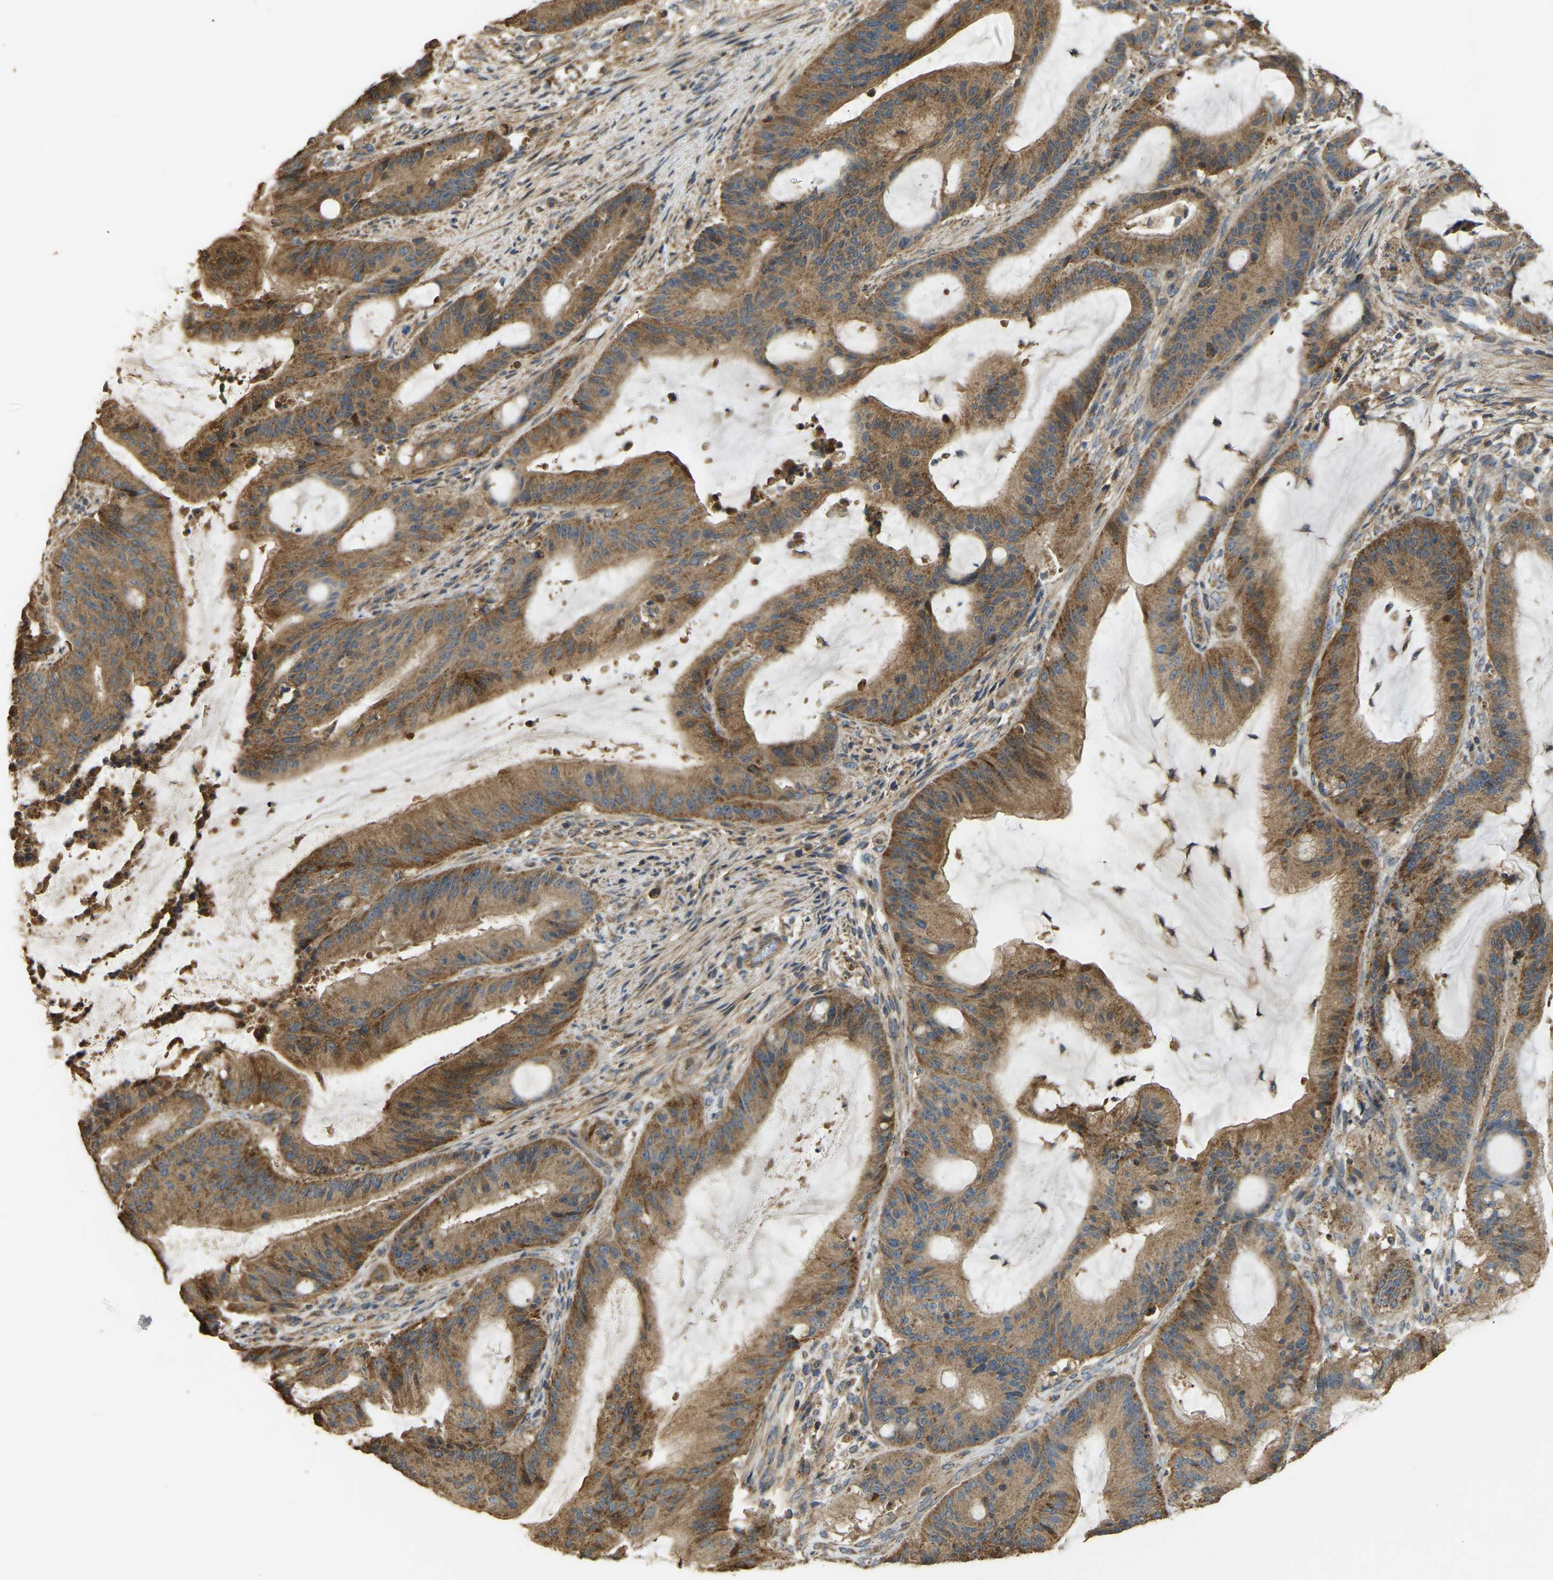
{"staining": {"intensity": "moderate", "quantity": ">75%", "location": "cytoplasmic/membranous"}, "tissue": "liver cancer", "cell_type": "Tumor cells", "image_type": "cancer", "snomed": [{"axis": "morphology", "description": "Normal tissue, NOS"}, {"axis": "morphology", "description": "Cholangiocarcinoma"}, {"axis": "topography", "description": "Liver"}, {"axis": "topography", "description": "Peripheral nerve tissue"}], "caption": "This micrograph displays IHC staining of liver cholangiocarcinoma, with medium moderate cytoplasmic/membranous staining in about >75% of tumor cells.", "gene": "GNG2", "patient": {"sex": "female", "age": 73}}